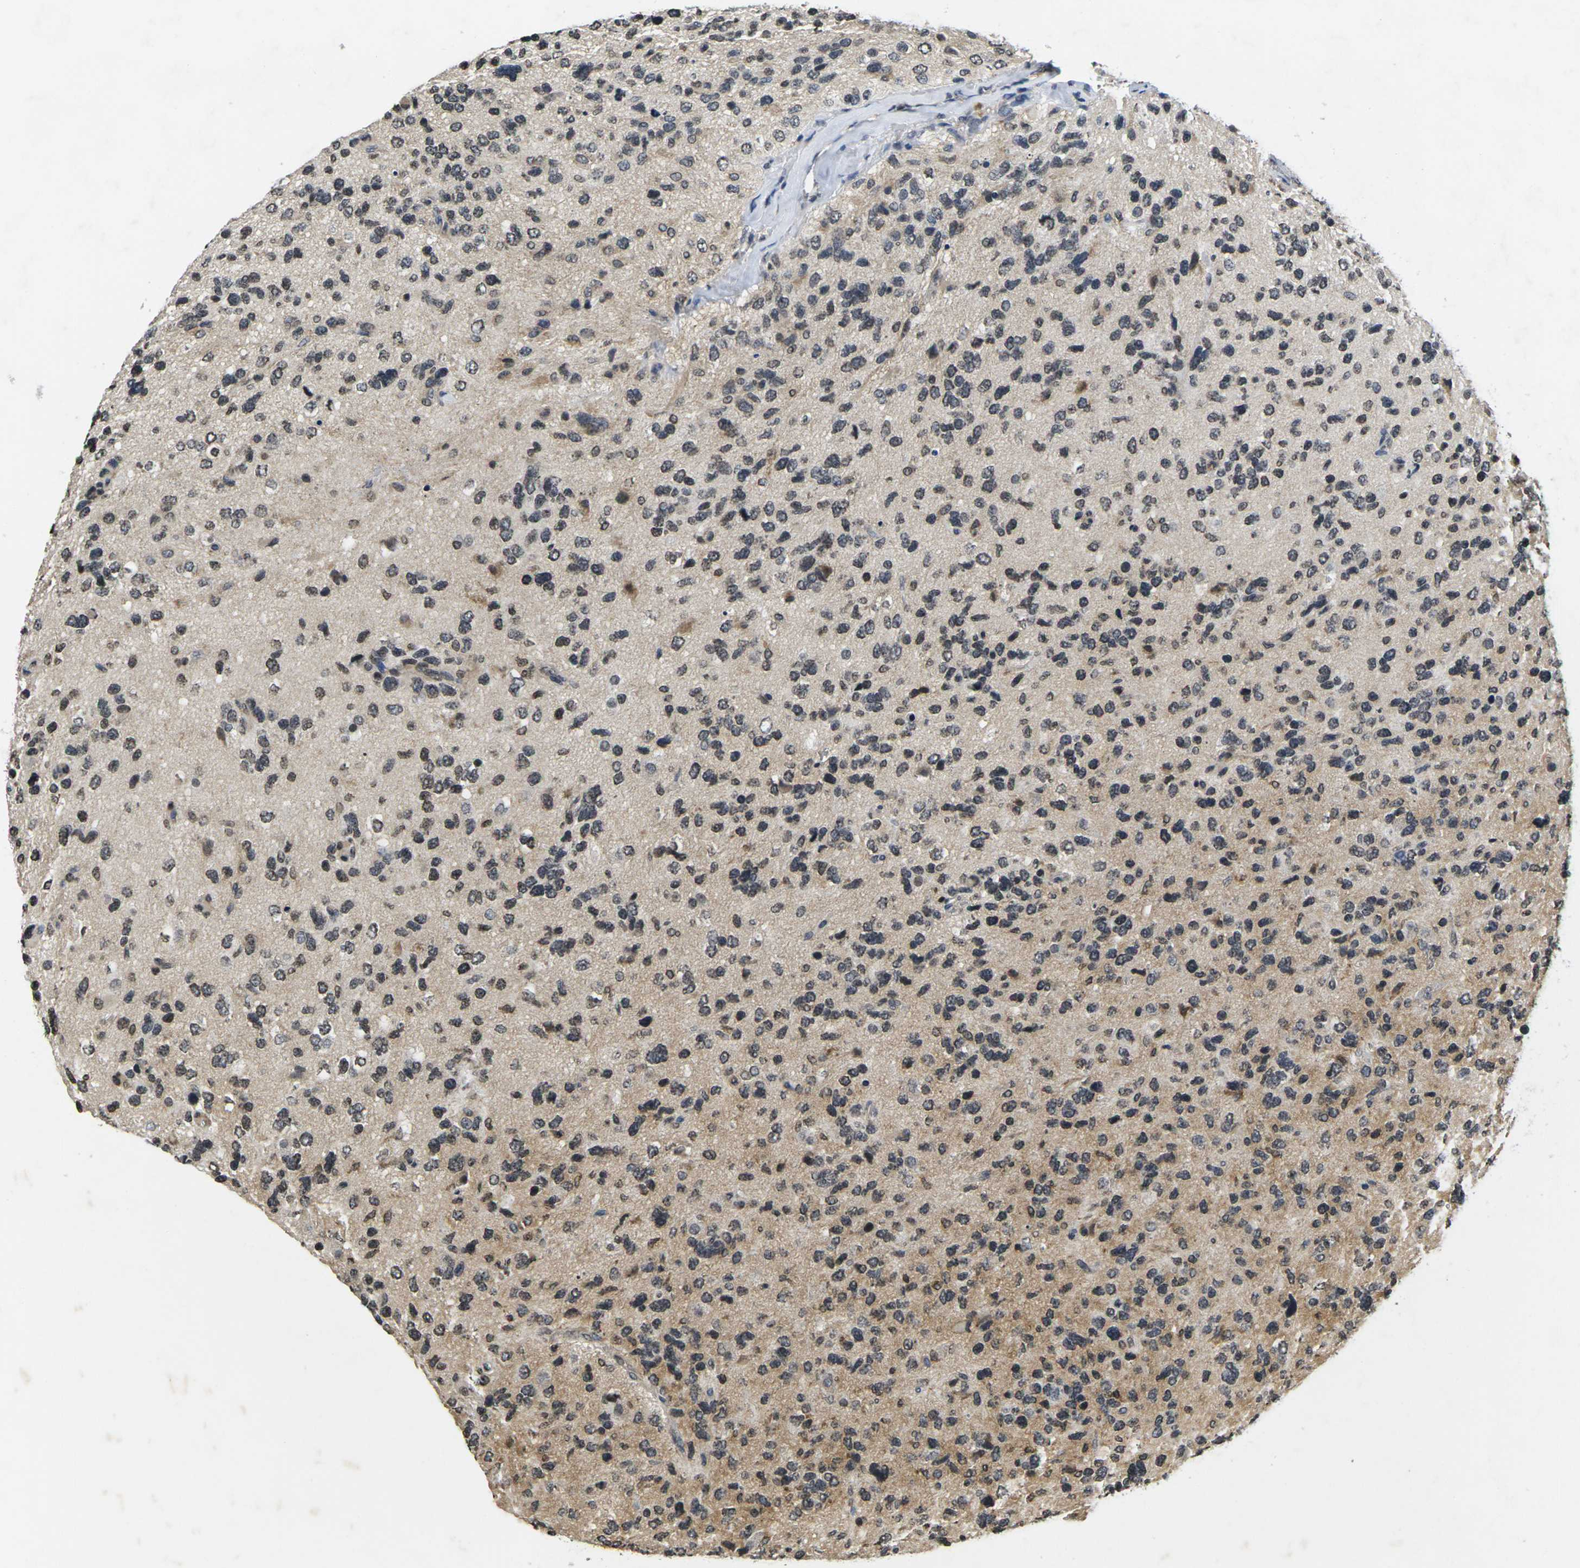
{"staining": {"intensity": "negative", "quantity": "none", "location": "none"}, "tissue": "glioma", "cell_type": "Tumor cells", "image_type": "cancer", "snomed": [{"axis": "morphology", "description": "Glioma, malignant, High grade"}, {"axis": "topography", "description": "Brain"}], "caption": "A photomicrograph of malignant glioma (high-grade) stained for a protein exhibits no brown staining in tumor cells. The staining was performed using DAB (3,3'-diaminobenzidine) to visualize the protein expression in brown, while the nuclei were stained in blue with hematoxylin (Magnification: 20x).", "gene": "C1QC", "patient": {"sex": "female", "age": 58}}